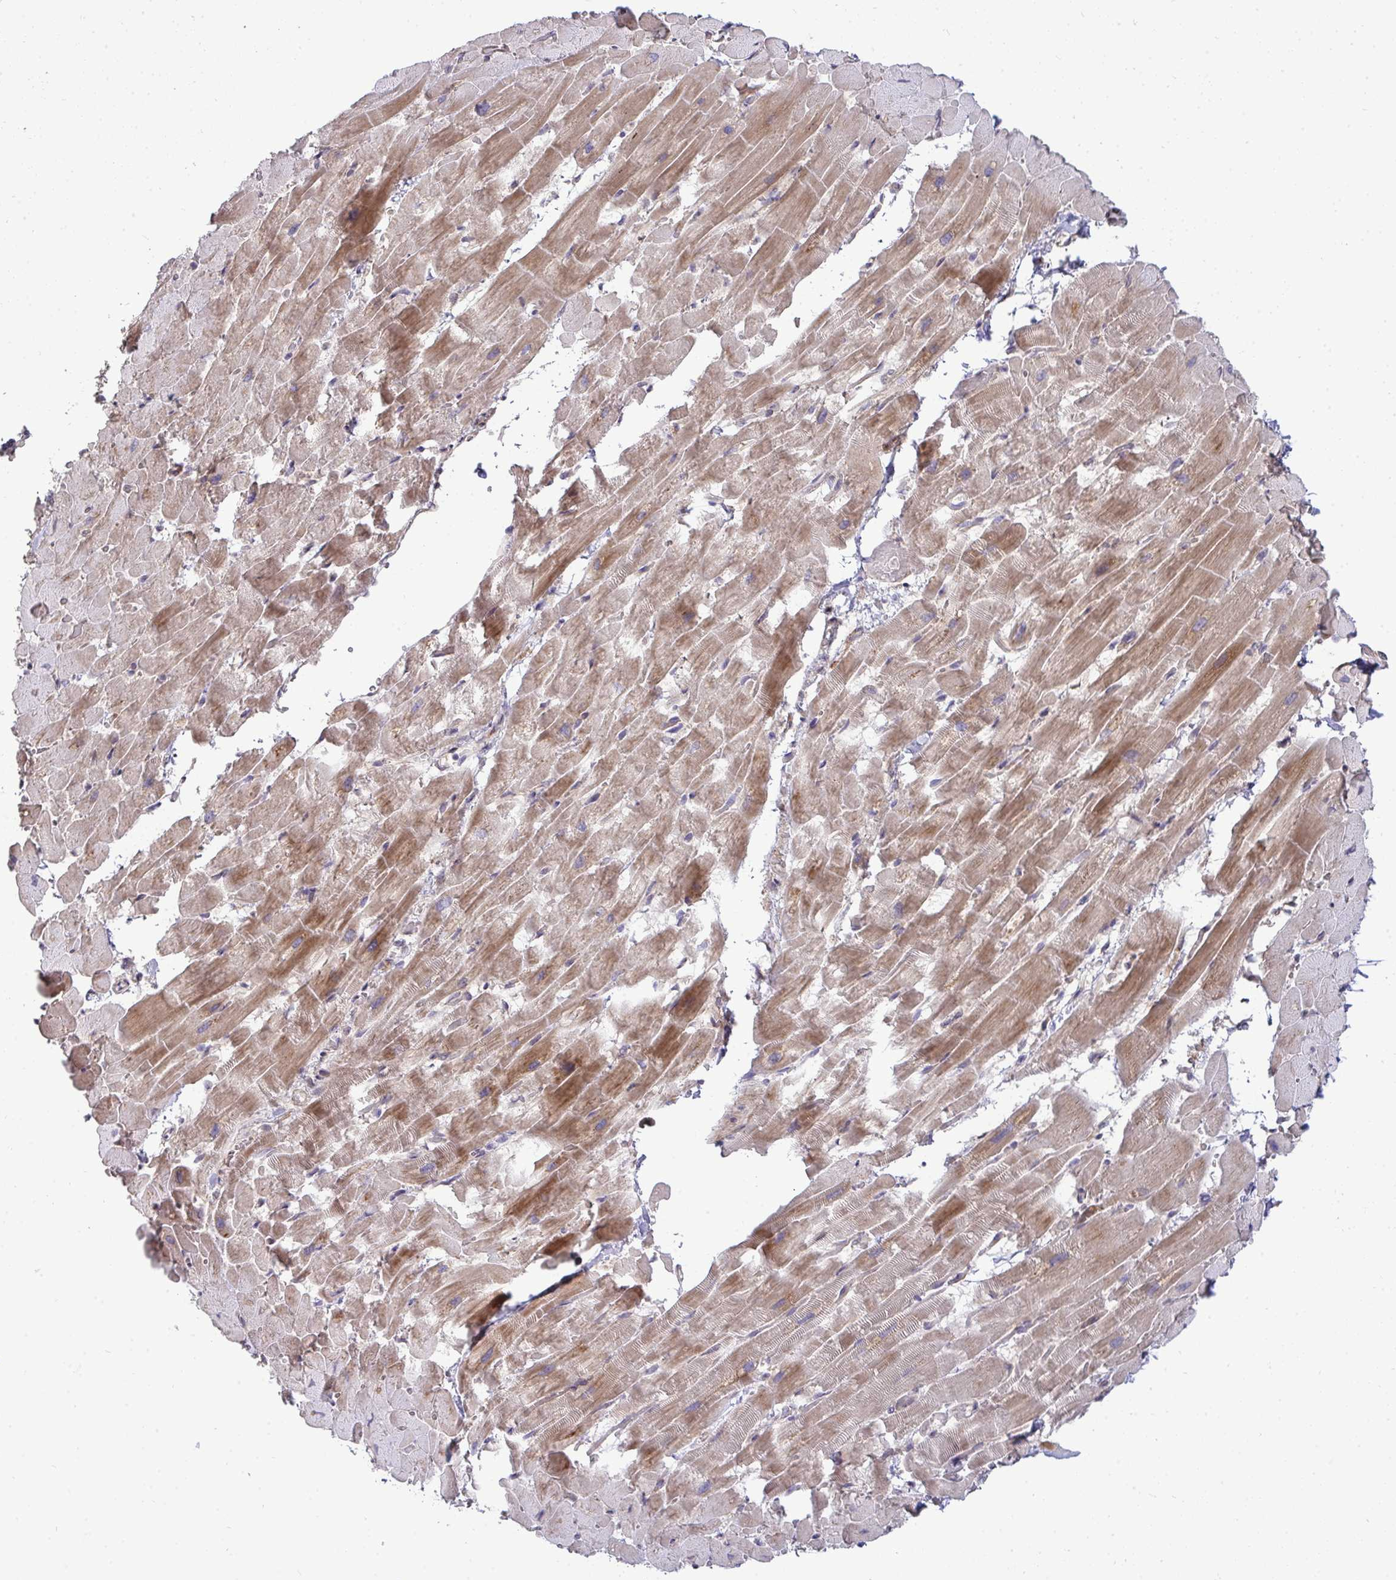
{"staining": {"intensity": "moderate", "quantity": "25%-75%", "location": "cytoplasmic/membranous"}, "tissue": "heart muscle", "cell_type": "Cardiomyocytes", "image_type": "normal", "snomed": [{"axis": "morphology", "description": "Normal tissue, NOS"}, {"axis": "topography", "description": "Heart"}], "caption": "A high-resolution image shows immunohistochemistry staining of normal heart muscle, which reveals moderate cytoplasmic/membranous expression in about 25%-75% of cardiomyocytes. The staining was performed using DAB (3,3'-diaminobenzidine) to visualize the protein expression in brown, while the nuclei were stained in blue with hematoxylin (Magnification: 20x).", "gene": "SH2D1B", "patient": {"sex": "male", "age": 37}}